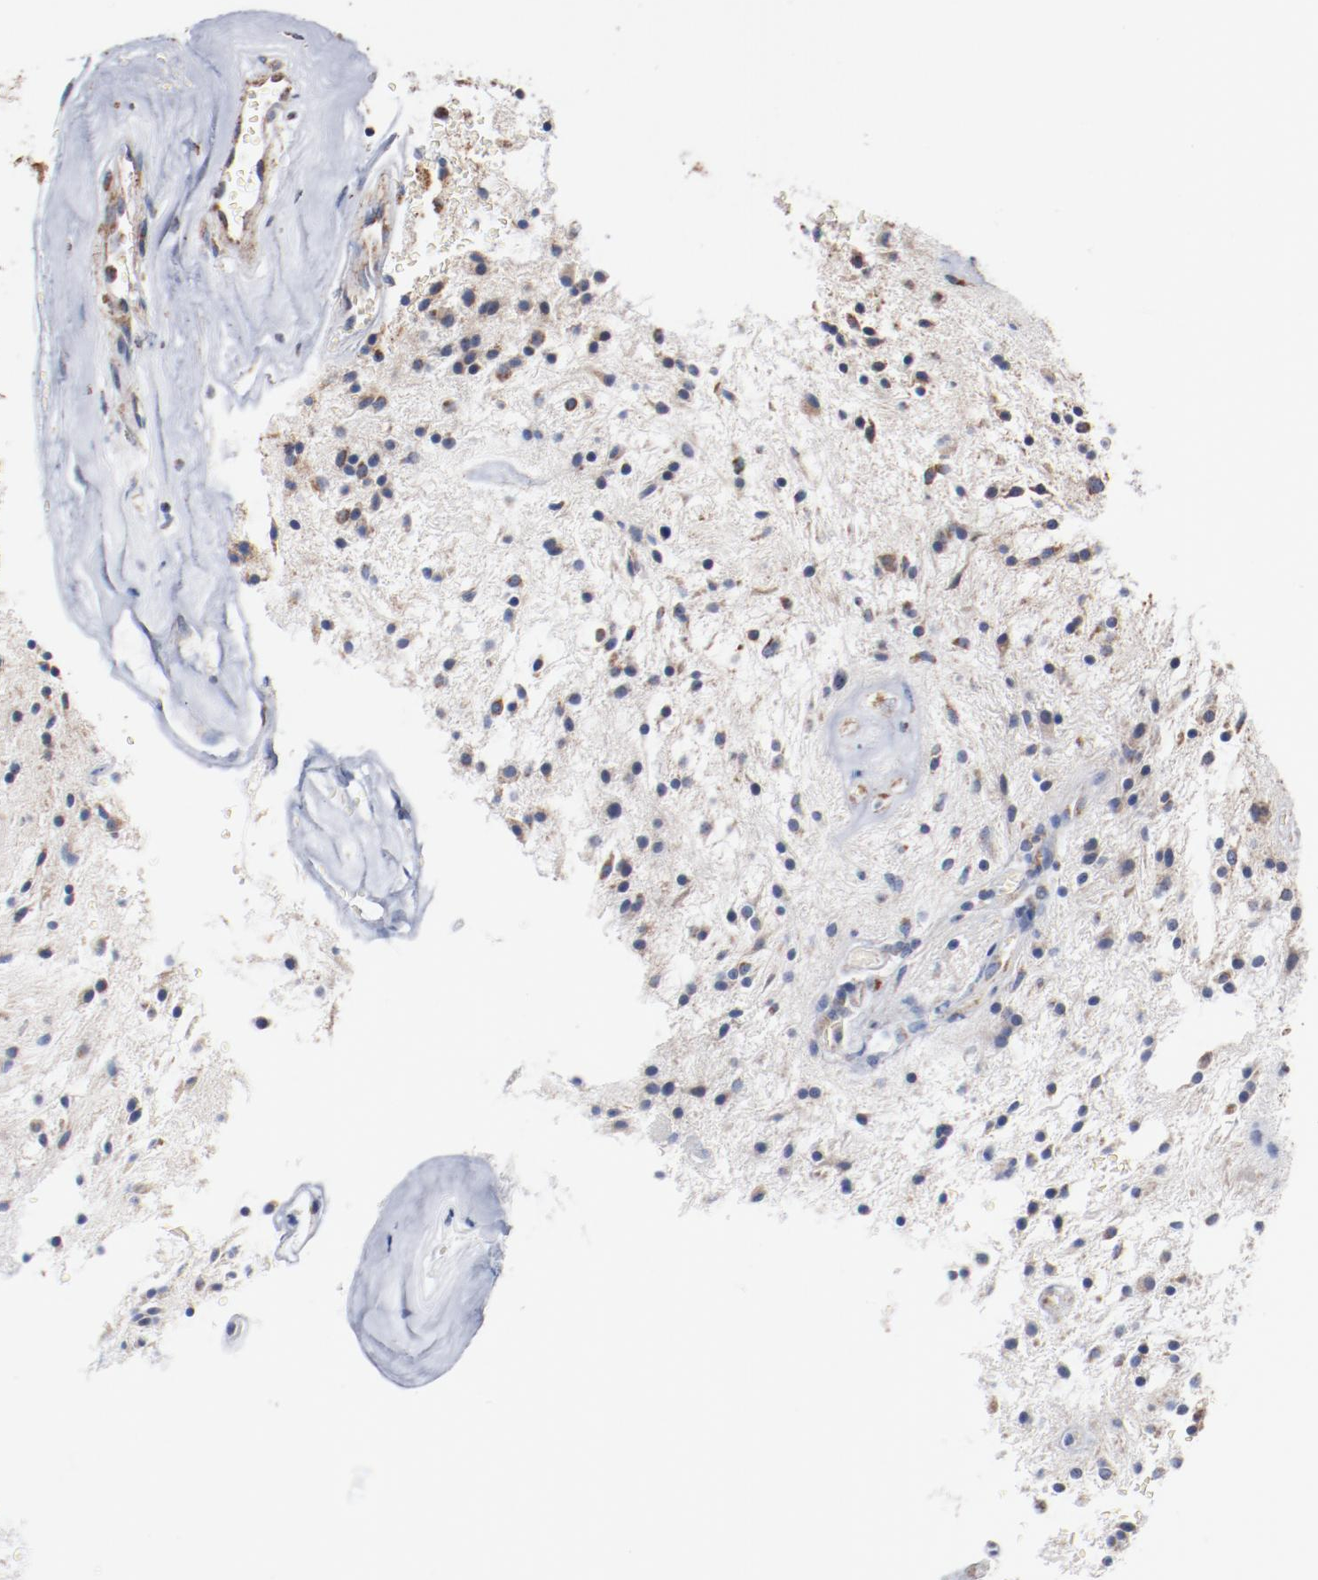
{"staining": {"intensity": "weak", "quantity": "25%-75%", "location": "cytoplasmic/membranous"}, "tissue": "glioma", "cell_type": "Tumor cells", "image_type": "cancer", "snomed": [{"axis": "morphology", "description": "Glioma, malignant, NOS"}, {"axis": "topography", "description": "Cerebellum"}], "caption": "A low amount of weak cytoplasmic/membranous staining is appreciated in approximately 25%-75% of tumor cells in glioma (malignant) tissue.", "gene": "NDUFS4", "patient": {"sex": "female", "age": 10}}